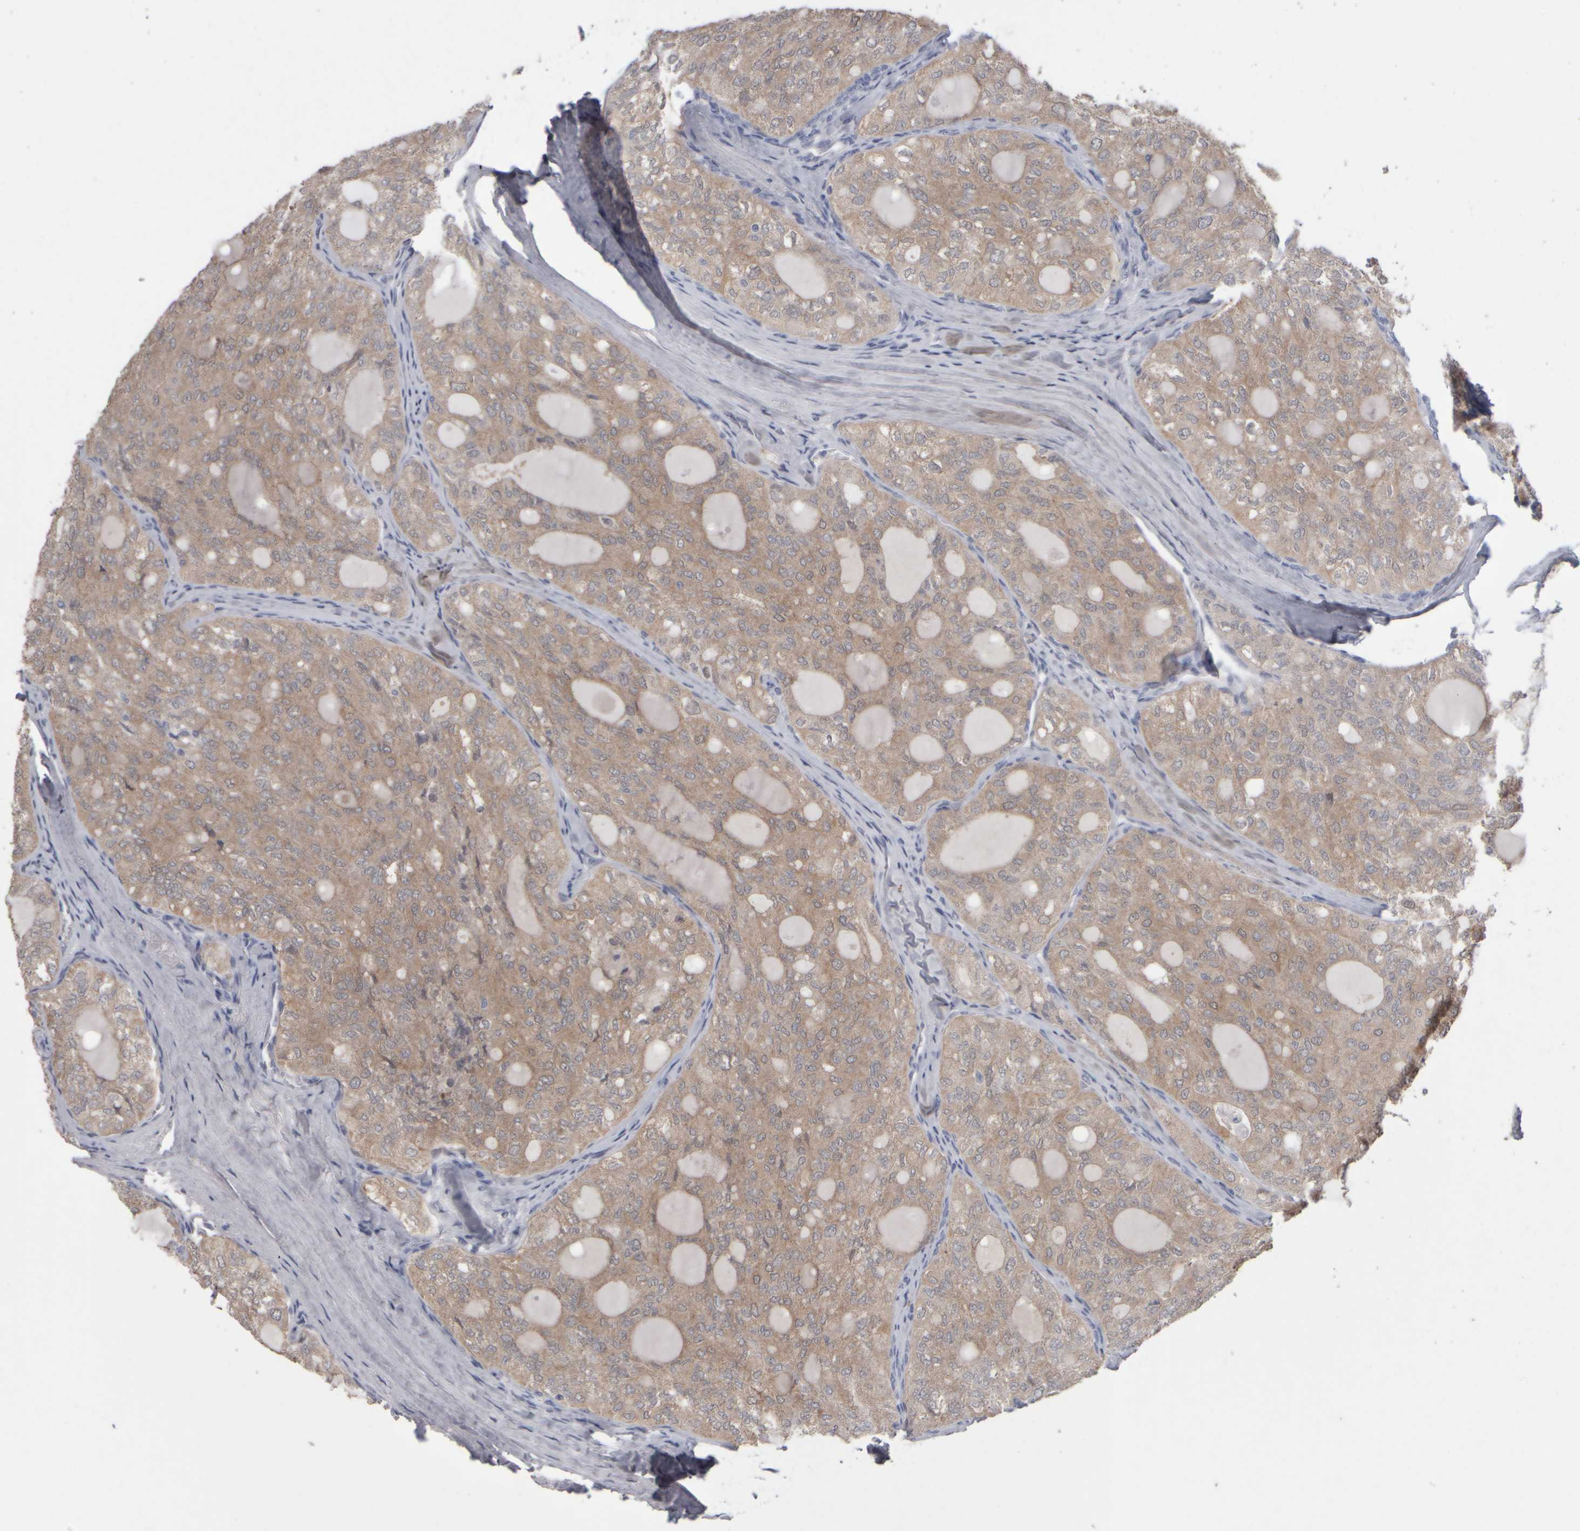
{"staining": {"intensity": "moderate", "quantity": ">75%", "location": "cytoplasmic/membranous"}, "tissue": "thyroid cancer", "cell_type": "Tumor cells", "image_type": "cancer", "snomed": [{"axis": "morphology", "description": "Follicular adenoma carcinoma, NOS"}, {"axis": "topography", "description": "Thyroid gland"}], "caption": "Immunohistochemistry (DAB (3,3'-diaminobenzidine)) staining of human thyroid cancer (follicular adenoma carcinoma) displays moderate cytoplasmic/membranous protein positivity in about >75% of tumor cells.", "gene": "EPHX2", "patient": {"sex": "male", "age": 75}}